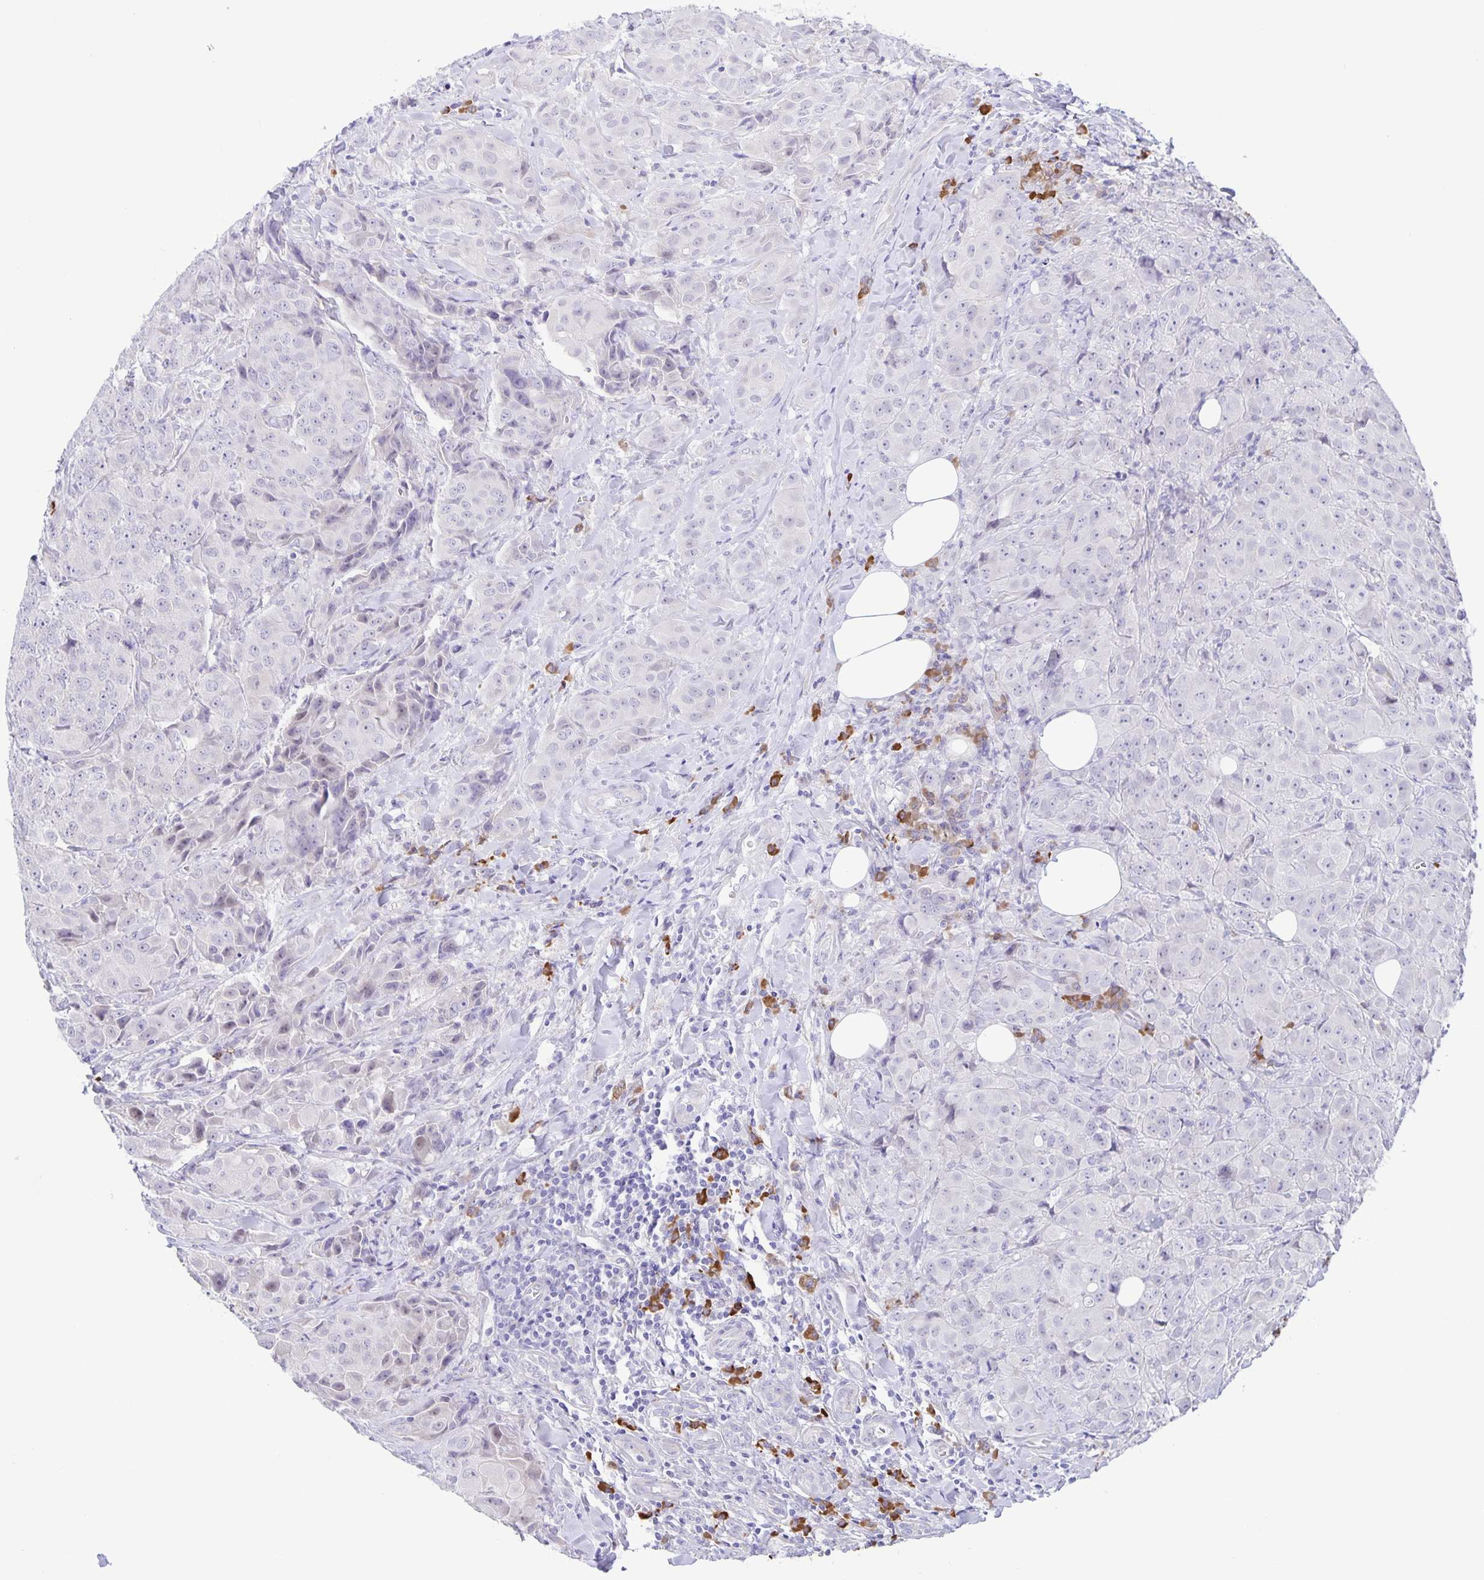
{"staining": {"intensity": "negative", "quantity": "none", "location": "none"}, "tissue": "breast cancer", "cell_type": "Tumor cells", "image_type": "cancer", "snomed": [{"axis": "morphology", "description": "Normal tissue, NOS"}, {"axis": "morphology", "description": "Duct carcinoma"}, {"axis": "topography", "description": "Breast"}], "caption": "Protein analysis of breast cancer (invasive ductal carcinoma) exhibits no significant expression in tumor cells. (IHC, brightfield microscopy, high magnification).", "gene": "ERMN", "patient": {"sex": "female", "age": 43}}